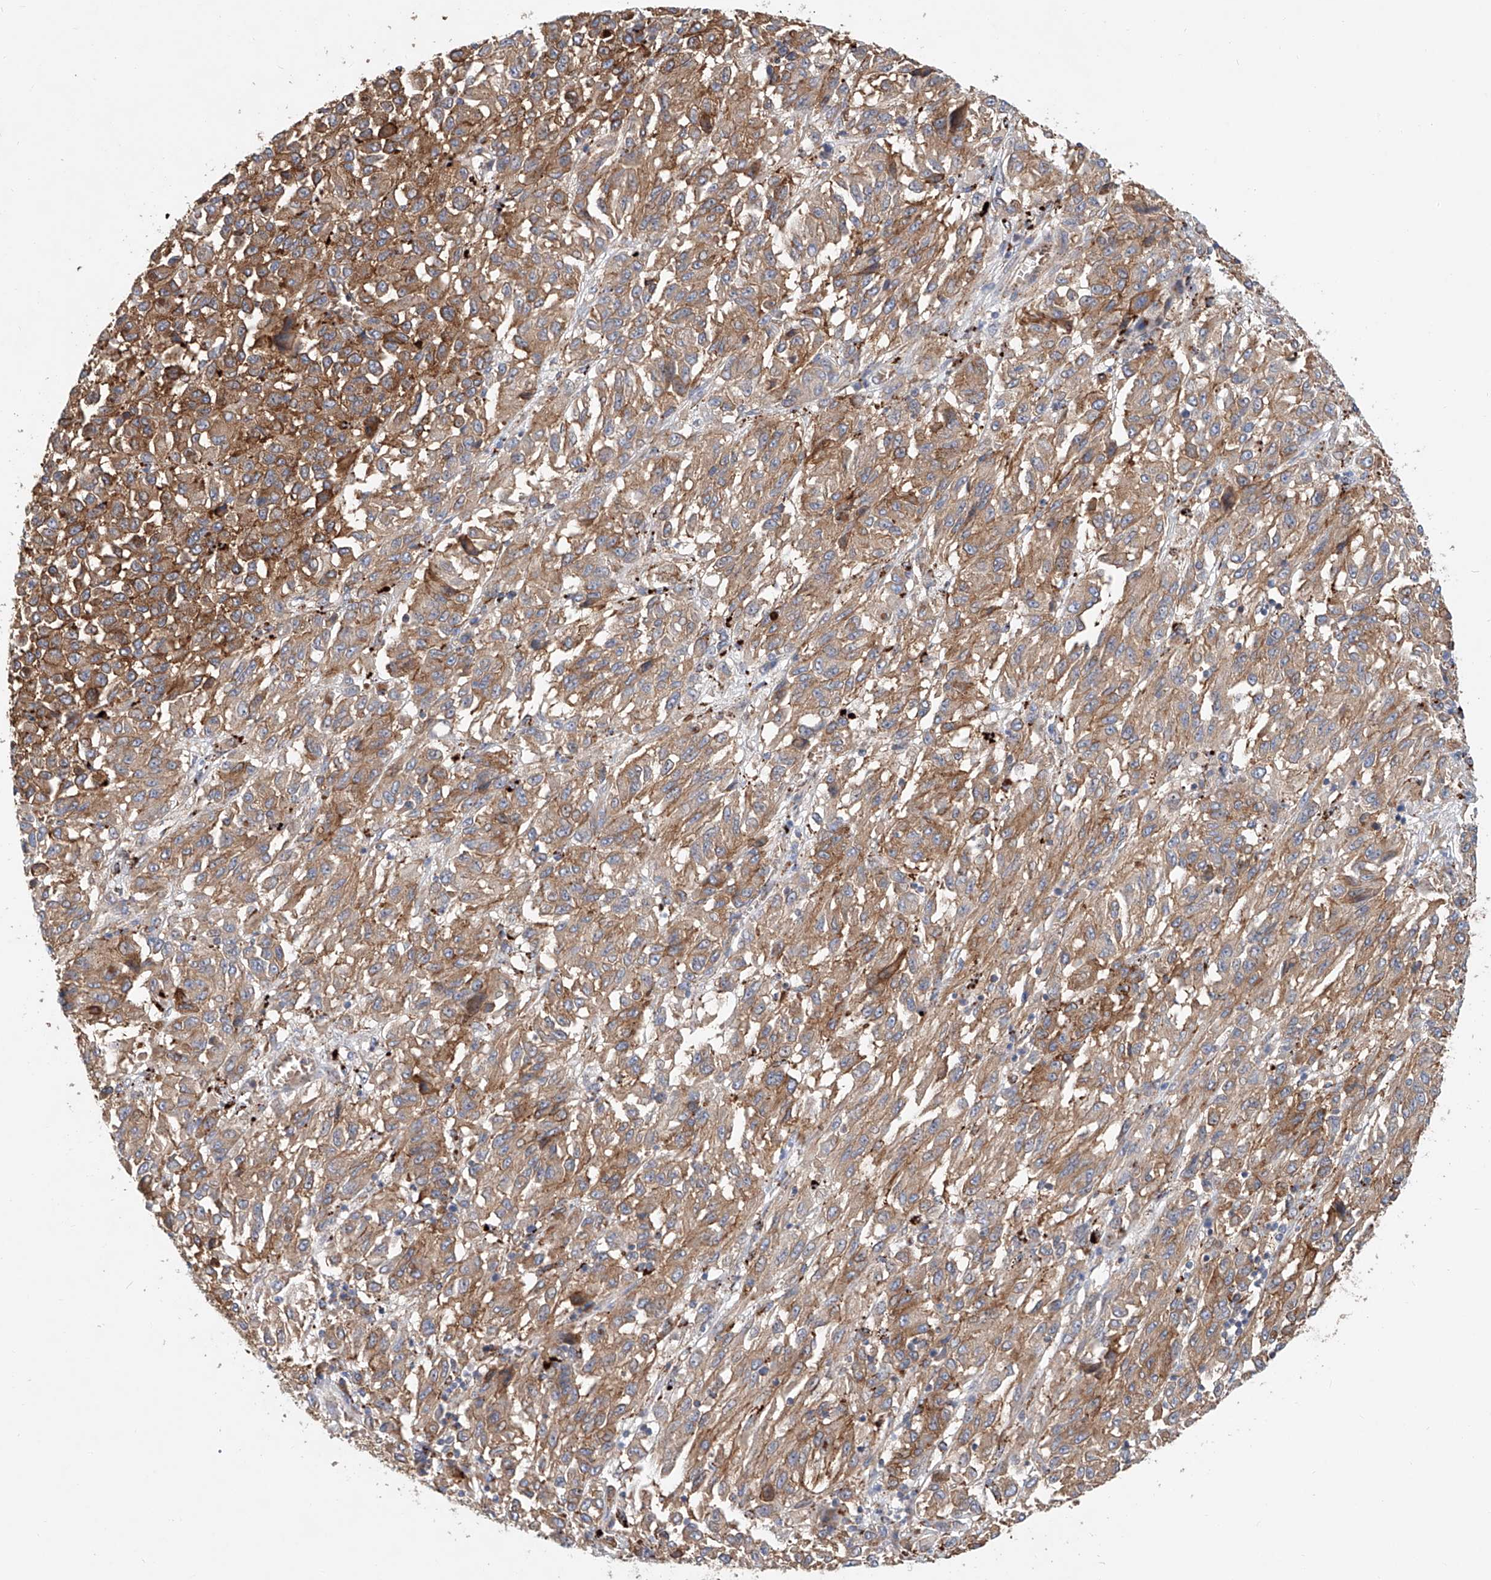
{"staining": {"intensity": "moderate", "quantity": ">75%", "location": "cytoplasmic/membranous"}, "tissue": "melanoma", "cell_type": "Tumor cells", "image_type": "cancer", "snomed": [{"axis": "morphology", "description": "Malignant melanoma, Metastatic site"}, {"axis": "topography", "description": "Lung"}], "caption": "A brown stain shows moderate cytoplasmic/membranous positivity of a protein in malignant melanoma (metastatic site) tumor cells.", "gene": "HGSNAT", "patient": {"sex": "male", "age": 64}}